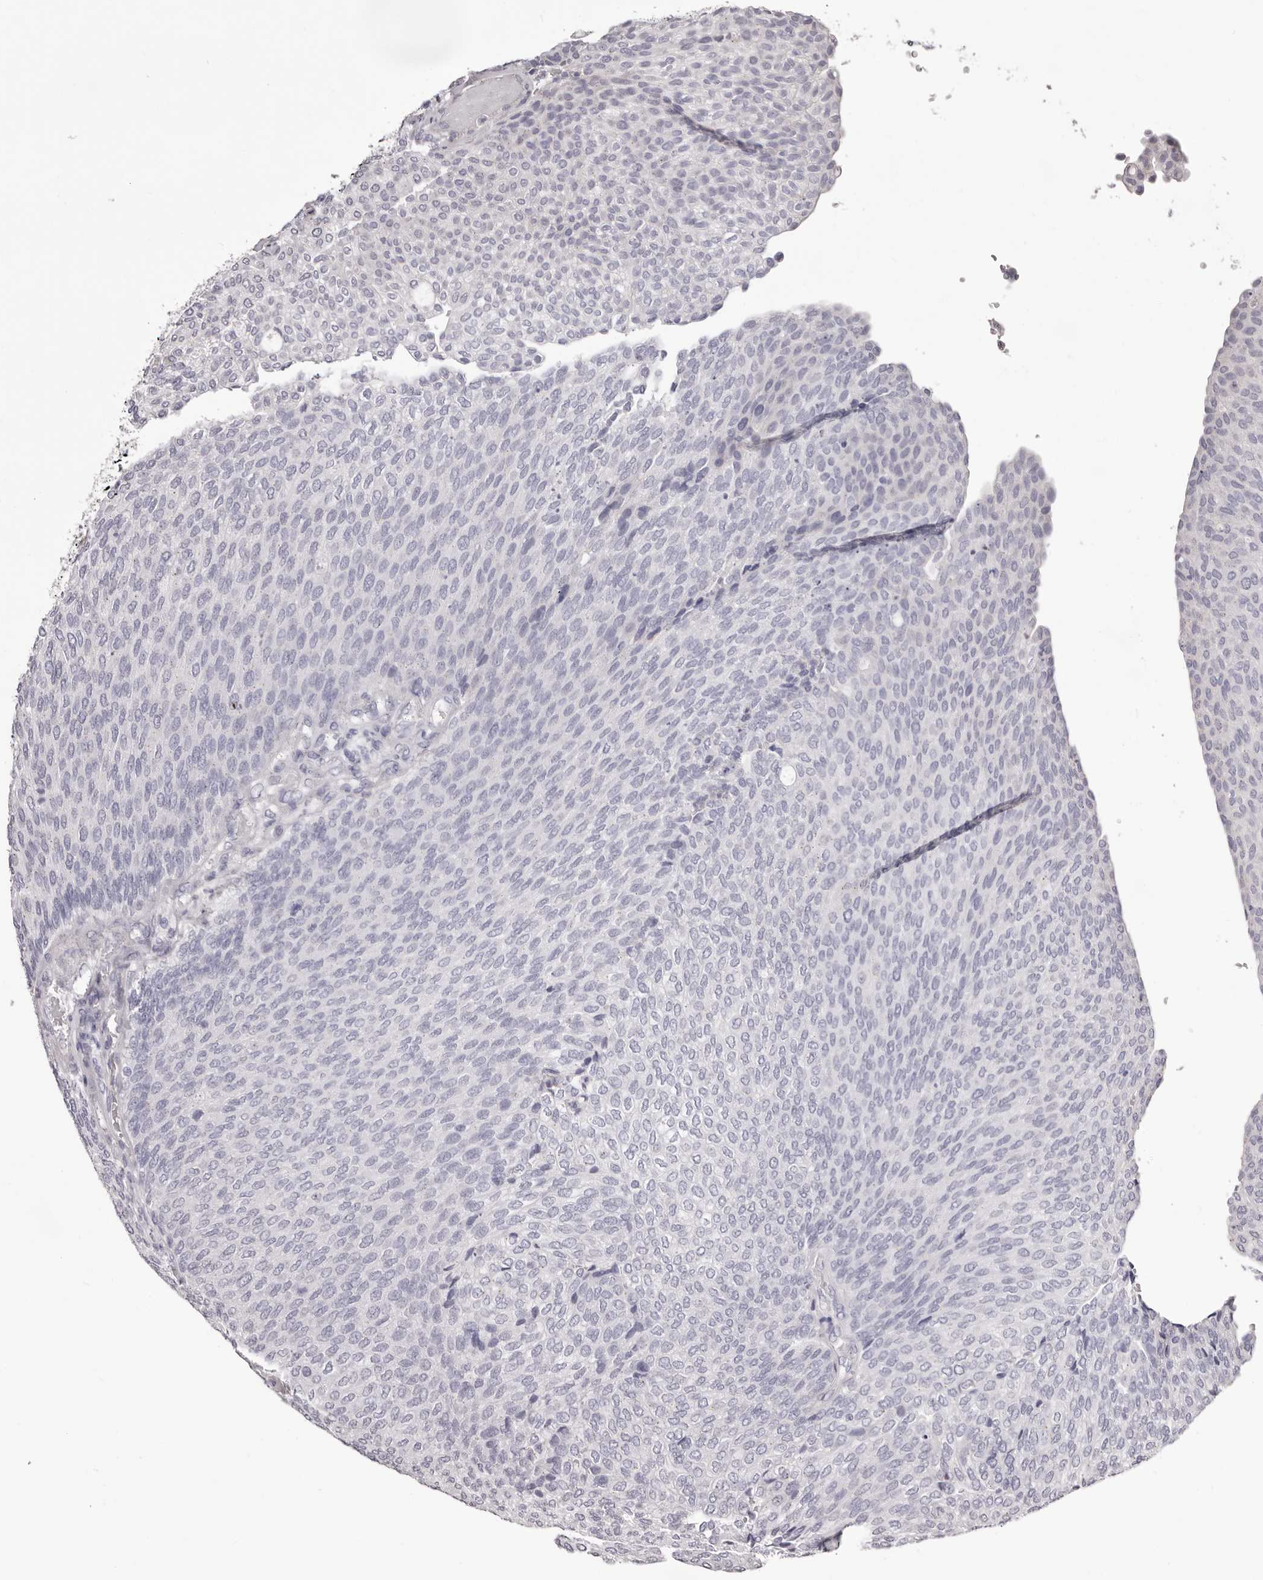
{"staining": {"intensity": "negative", "quantity": "none", "location": "none"}, "tissue": "urothelial cancer", "cell_type": "Tumor cells", "image_type": "cancer", "snomed": [{"axis": "morphology", "description": "Urothelial carcinoma, Low grade"}, {"axis": "topography", "description": "Urinary bladder"}], "caption": "Immunohistochemistry of human low-grade urothelial carcinoma shows no staining in tumor cells.", "gene": "PEG10", "patient": {"sex": "female", "age": 79}}